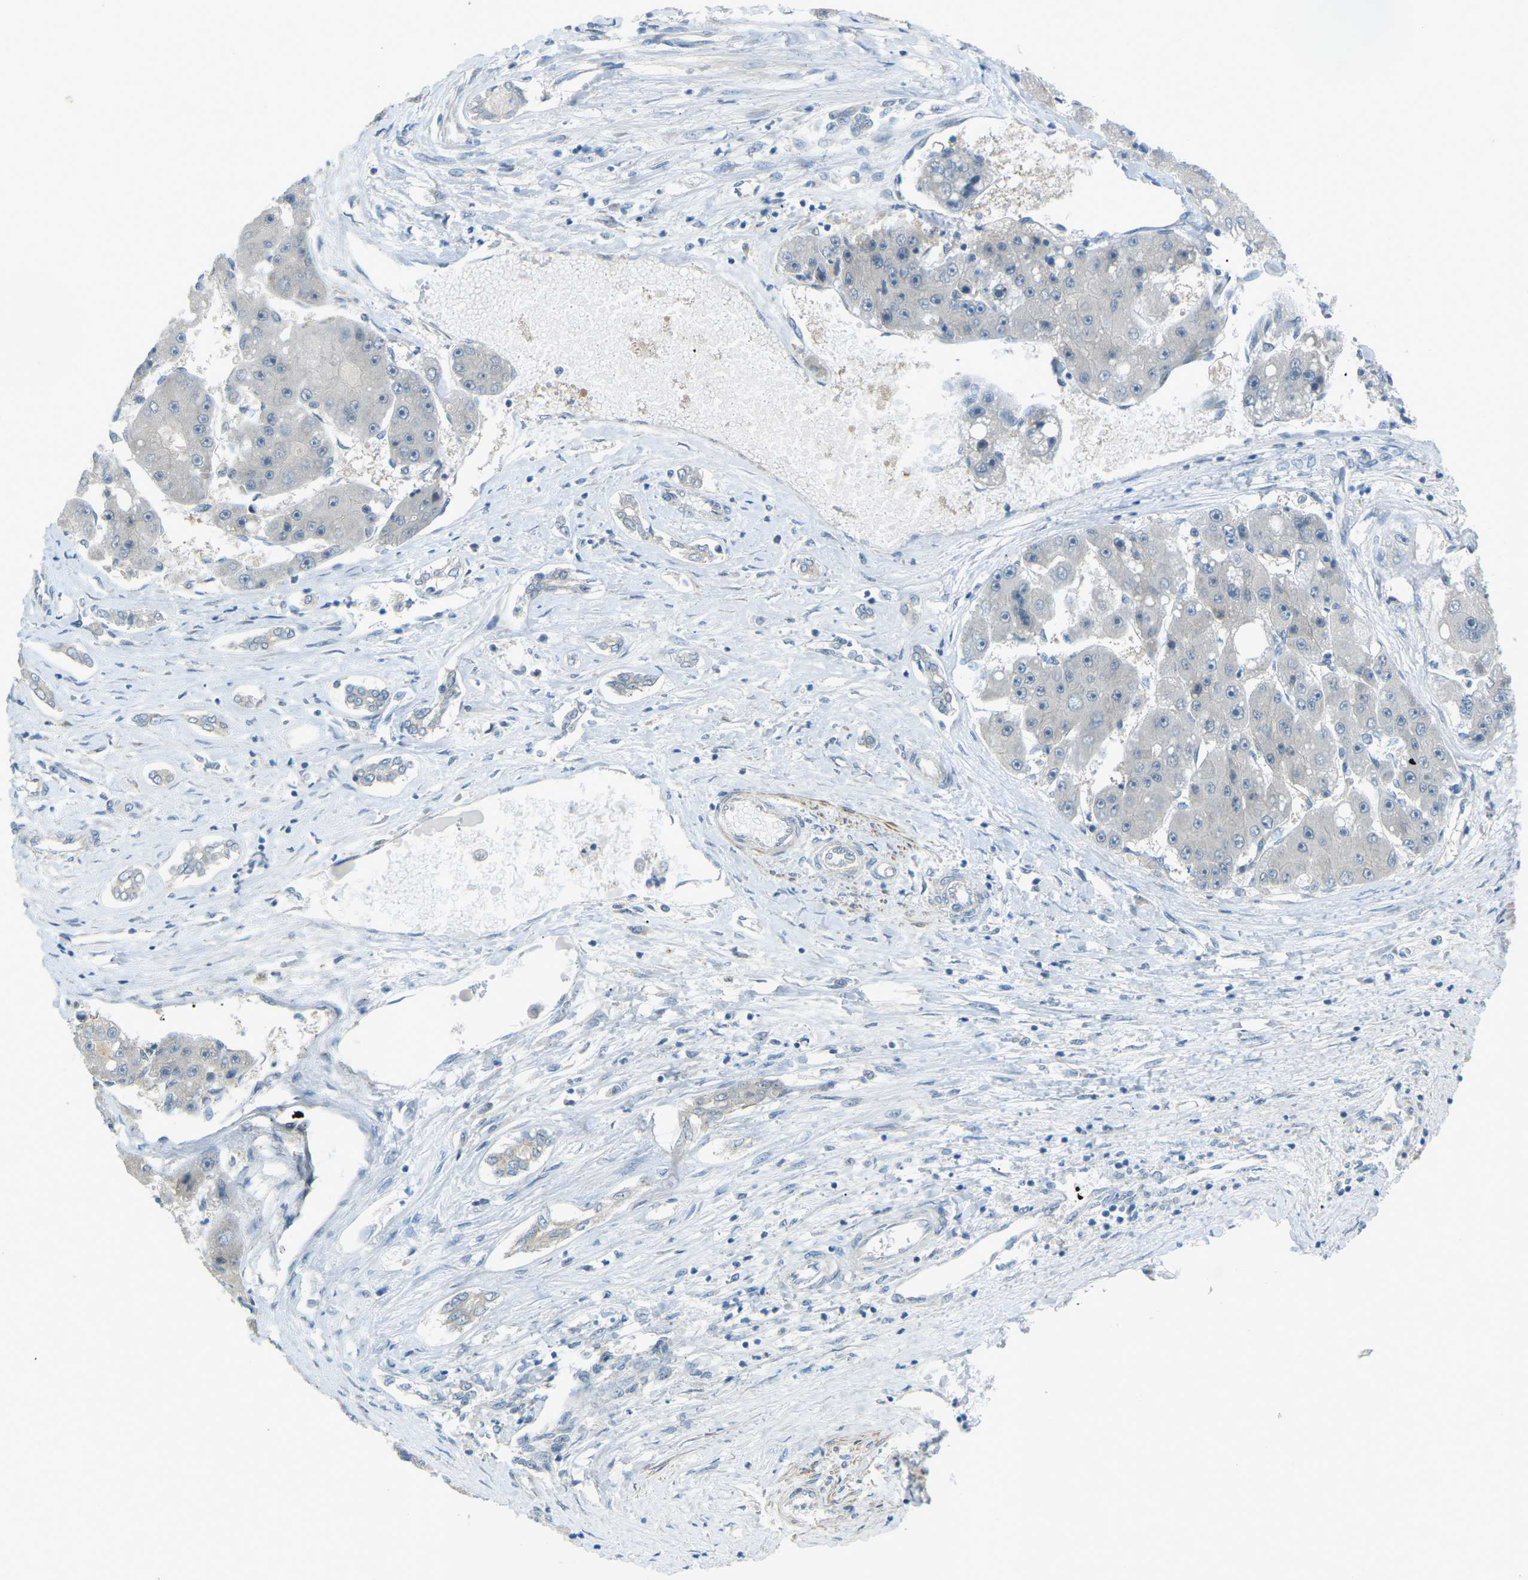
{"staining": {"intensity": "negative", "quantity": "none", "location": "none"}, "tissue": "liver cancer", "cell_type": "Tumor cells", "image_type": "cancer", "snomed": [{"axis": "morphology", "description": "Carcinoma, Hepatocellular, NOS"}, {"axis": "topography", "description": "Liver"}], "caption": "Tumor cells are negative for protein expression in human liver cancer. (DAB (3,3'-diaminobenzidine) immunohistochemistry with hematoxylin counter stain).", "gene": "RTN3", "patient": {"sex": "female", "age": 61}}